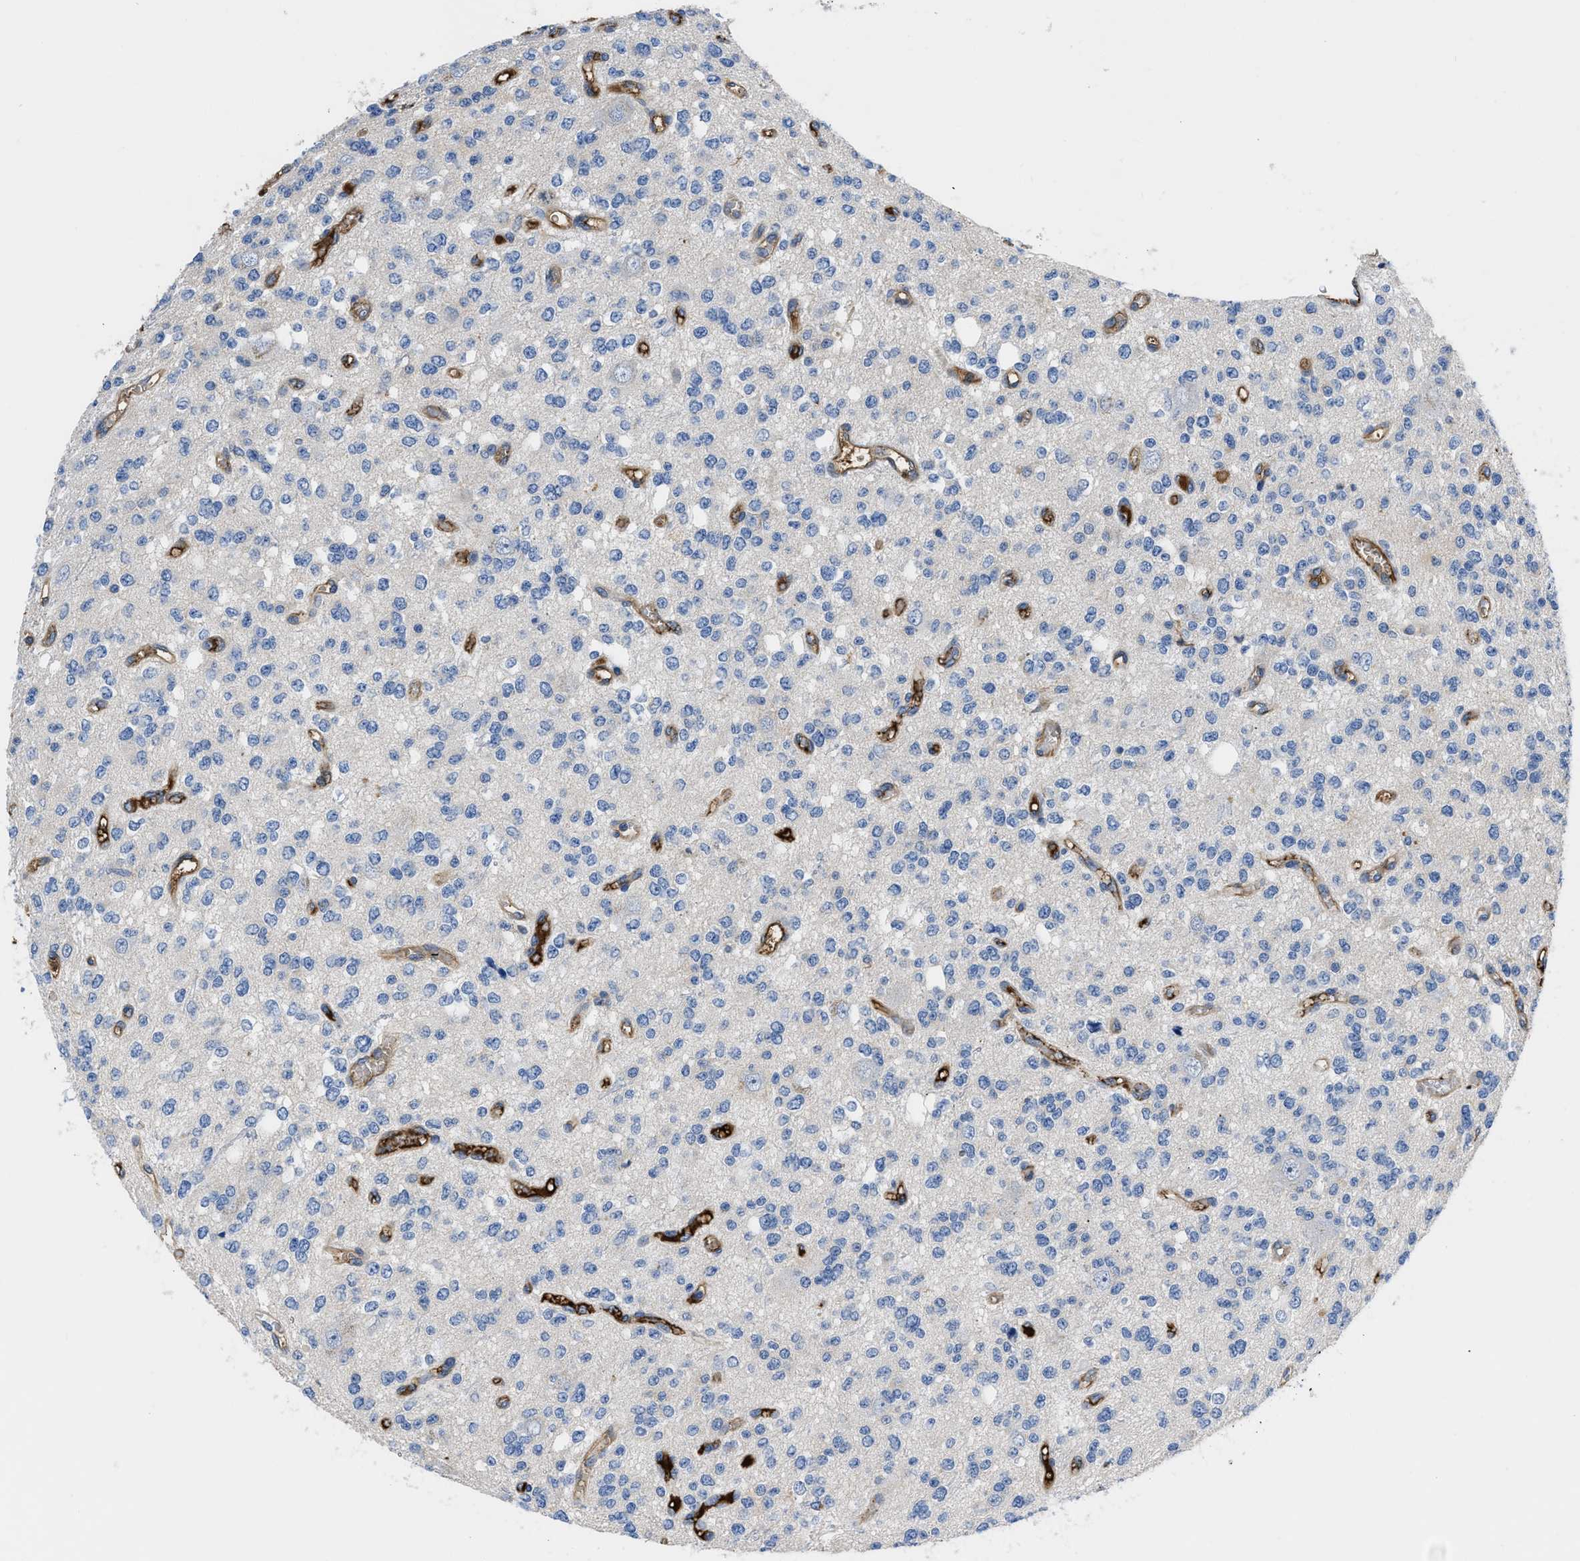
{"staining": {"intensity": "negative", "quantity": "none", "location": "none"}, "tissue": "glioma", "cell_type": "Tumor cells", "image_type": "cancer", "snomed": [{"axis": "morphology", "description": "Glioma, malignant, Low grade"}, {"axis": "topography", "description": "Brain"}], "caption": "Immunohistochemical staining of human glioma exhibits no significant expression in tumor cells.", "gene": "HSPG2", "patient": {"sex": "male", "age": 38}}